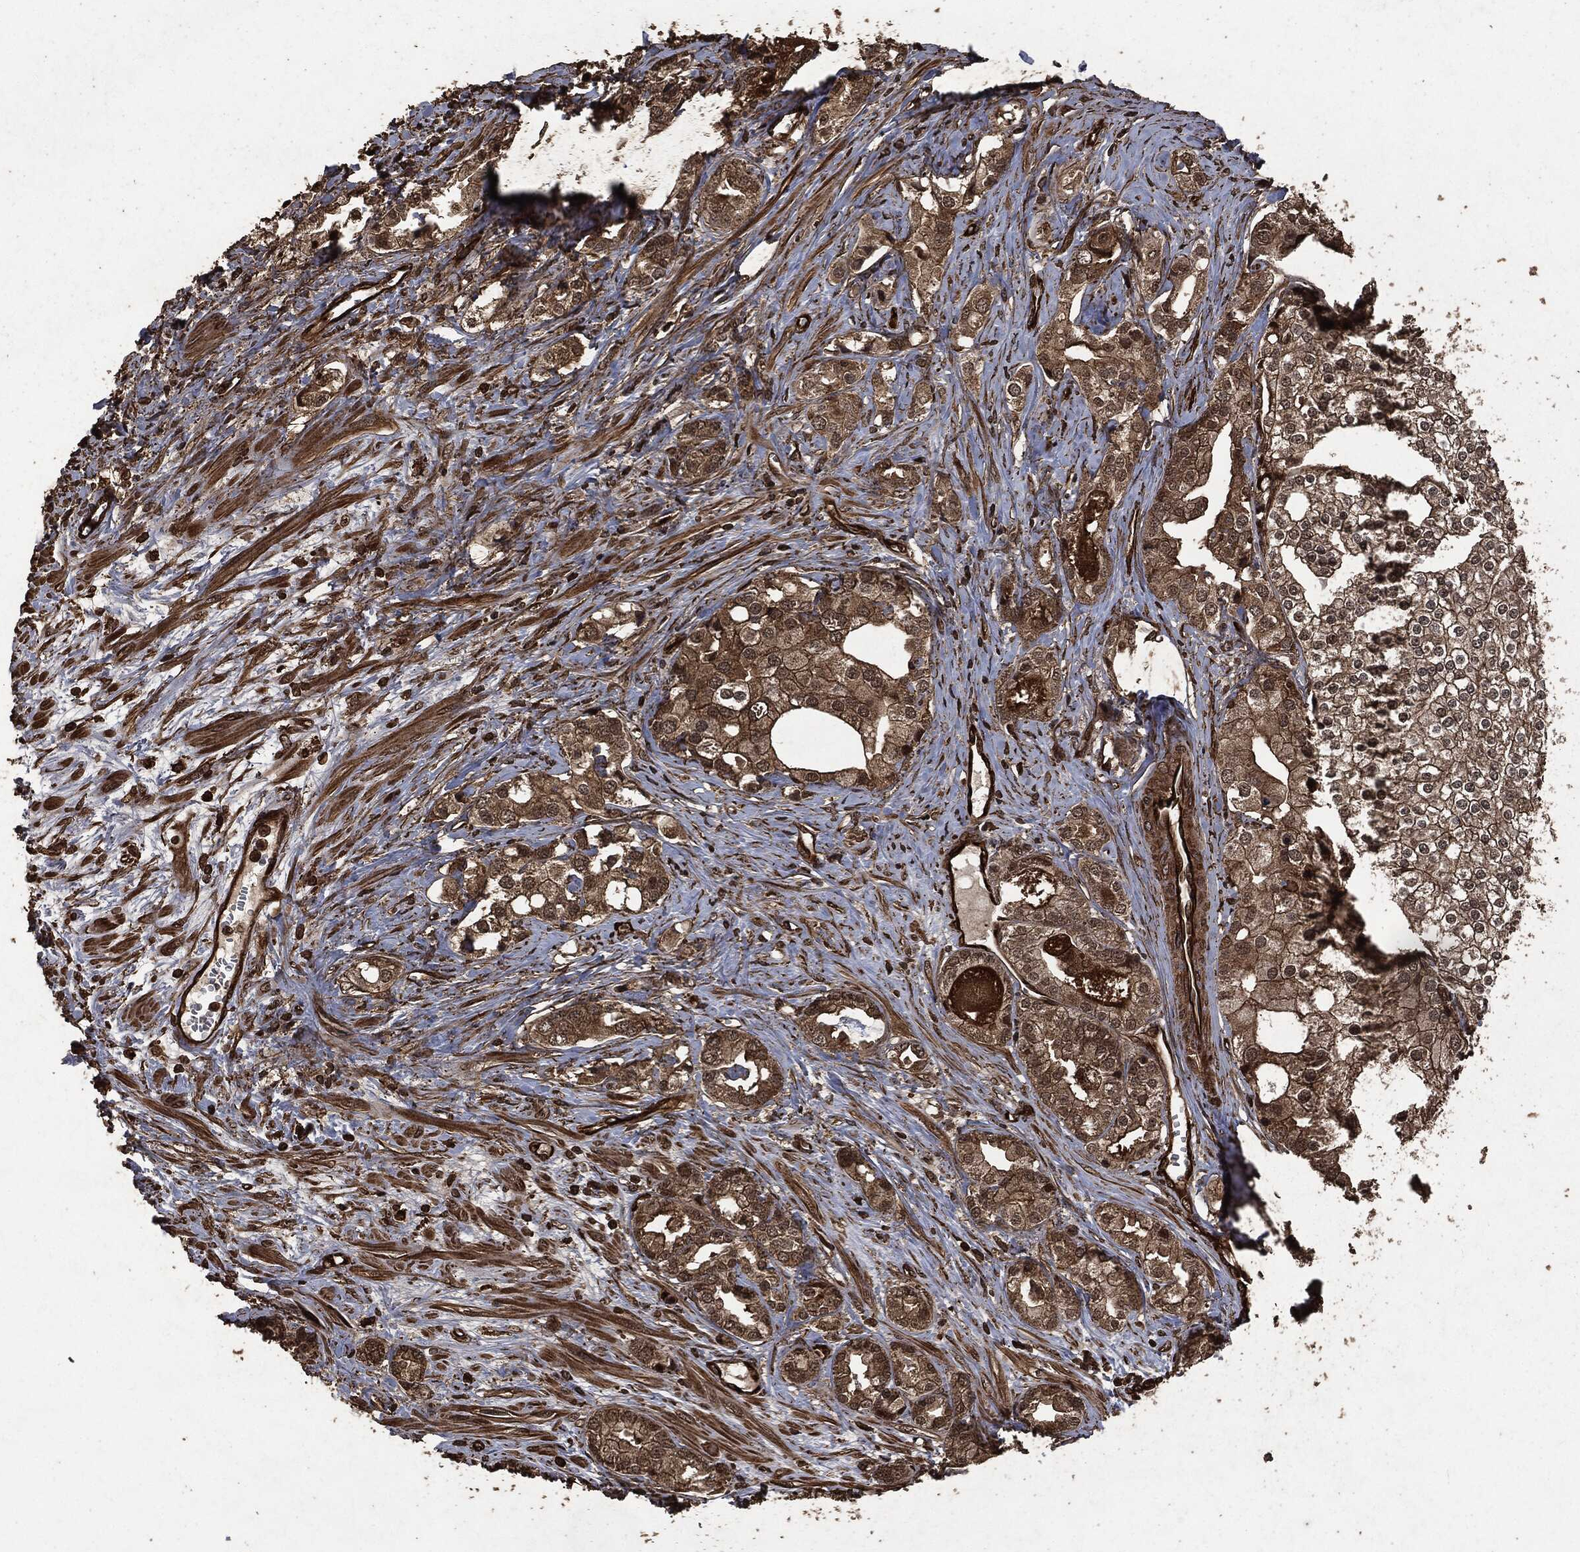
{"staining": {"intensity": "moderate", "quantity": "25%-75%", "location": "cytoplasmic/membranous"}, "tissue": "prostate cancer", "cell_type": "Tumor cells", "image_type": "cancer", "snomed": [{"axis": "morphology", "description": "Adenocarcinoma, NOS"}, {"axis": "topography", "description": "Prostate and seminal vesicle, NOS"}, {"axis": "topography", "description": "Prostate"}], "caption": "This image demonstrates adenocarcinoma (prostate) stained with immunohistochemistry to label a protein in brown. The cytoplasmic/membranous of tumor cells show moderate positivity for the protein. Nuclei are counter-stained blue.", "gene": "HRAS", "patient": {"sex": "male", "age": 62}}